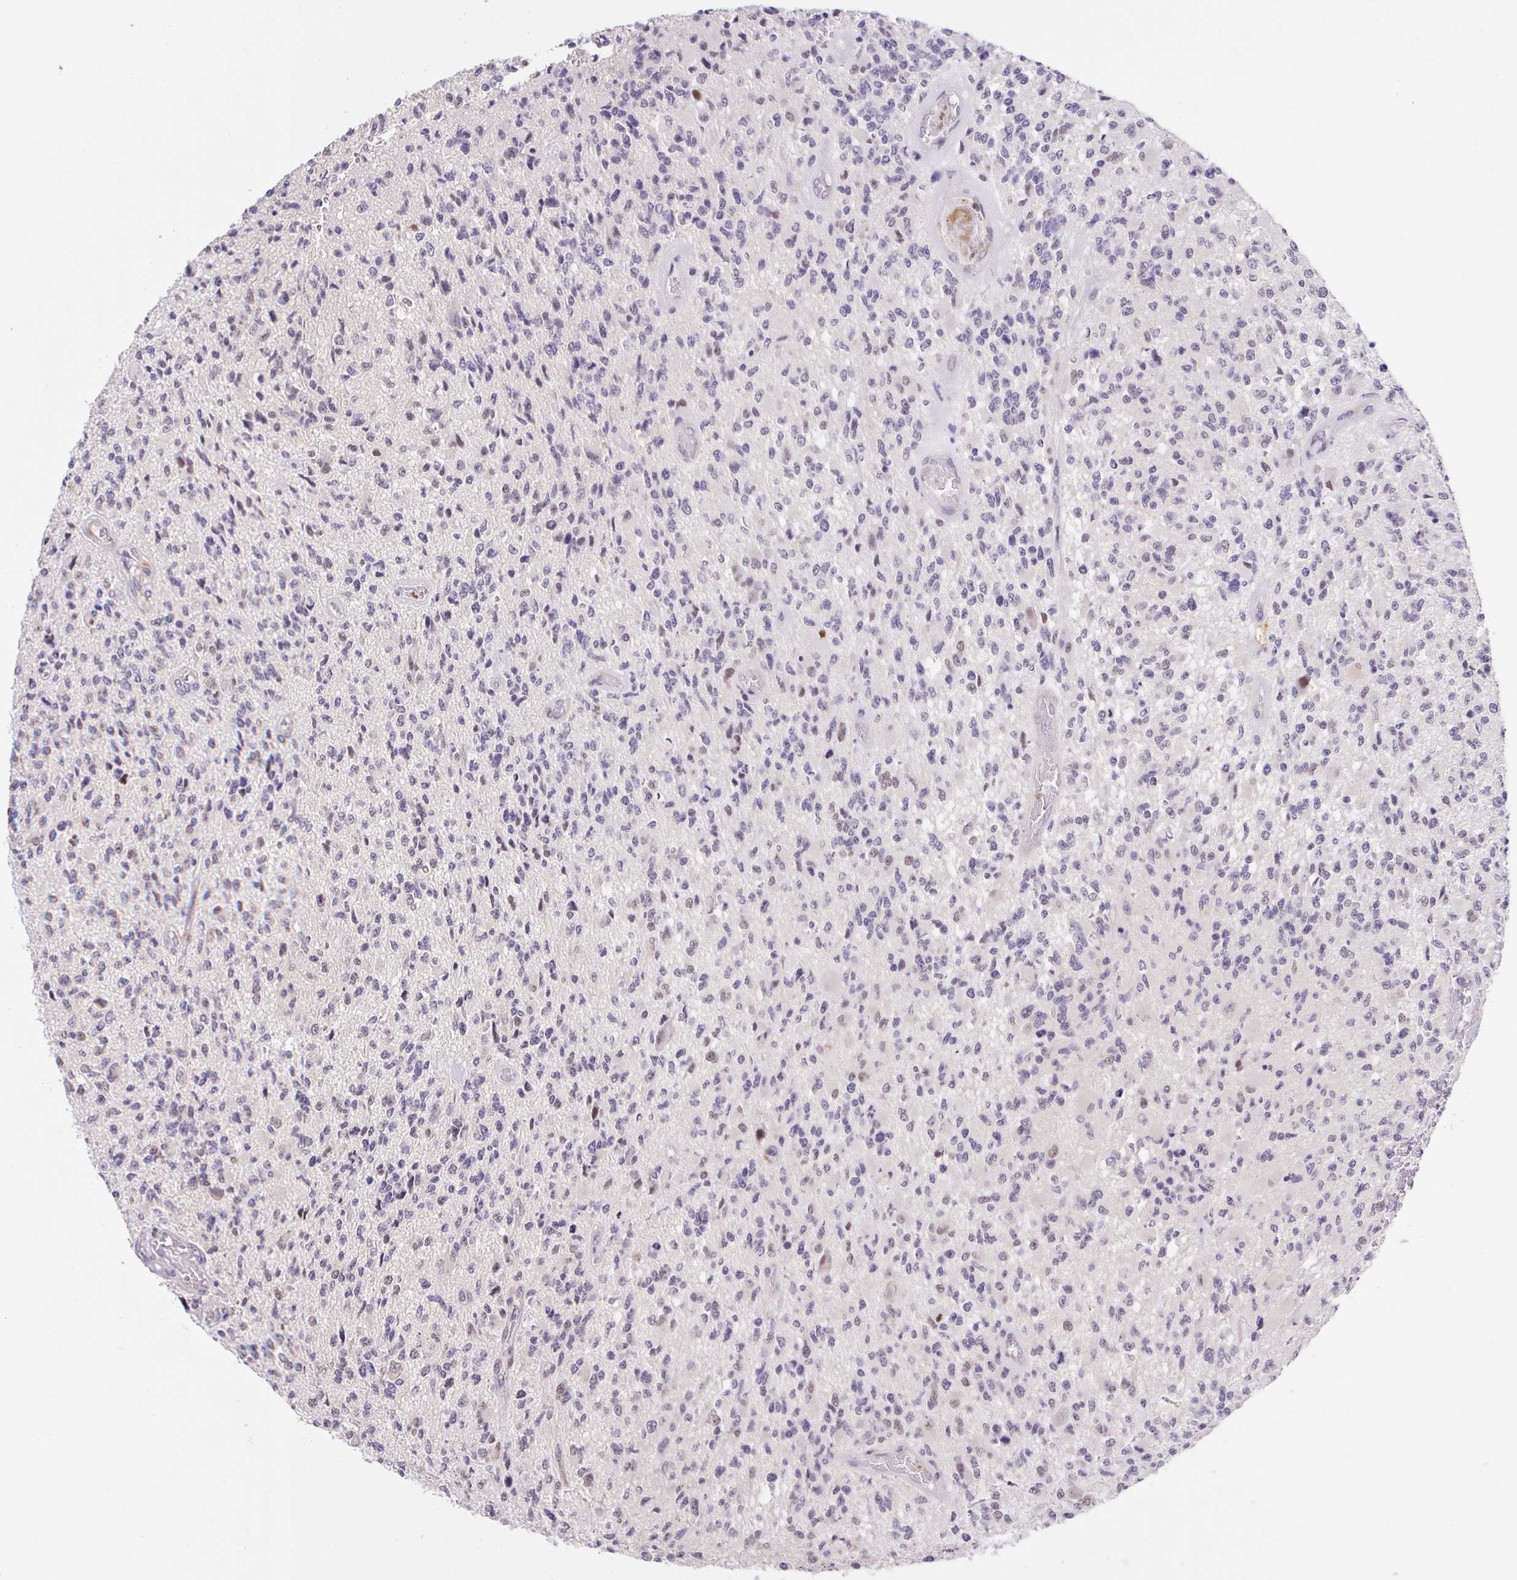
{"staining": {"intensity": "negative", "quantity": "none", "location": "none"}, "tissue": "glioma", "cell_type": "Tumor cells", "image_type": "cancer", "snomed": [{"axis": "morphology", "description": "Glioma, malignant, High grade"}, {"axis": "topography", "description": "Brain"}], "caption": "Immunohistochemistry (IHC) photomicrograph of neoplastic tissue: human malignant glioma (high-grade) stained with DAB (3,3'-diaminobenzidine) shows no significant protein staining in tumor cells.", "gene": "L3MBTL4", "patient": {"sex": "female", "age": 63}}